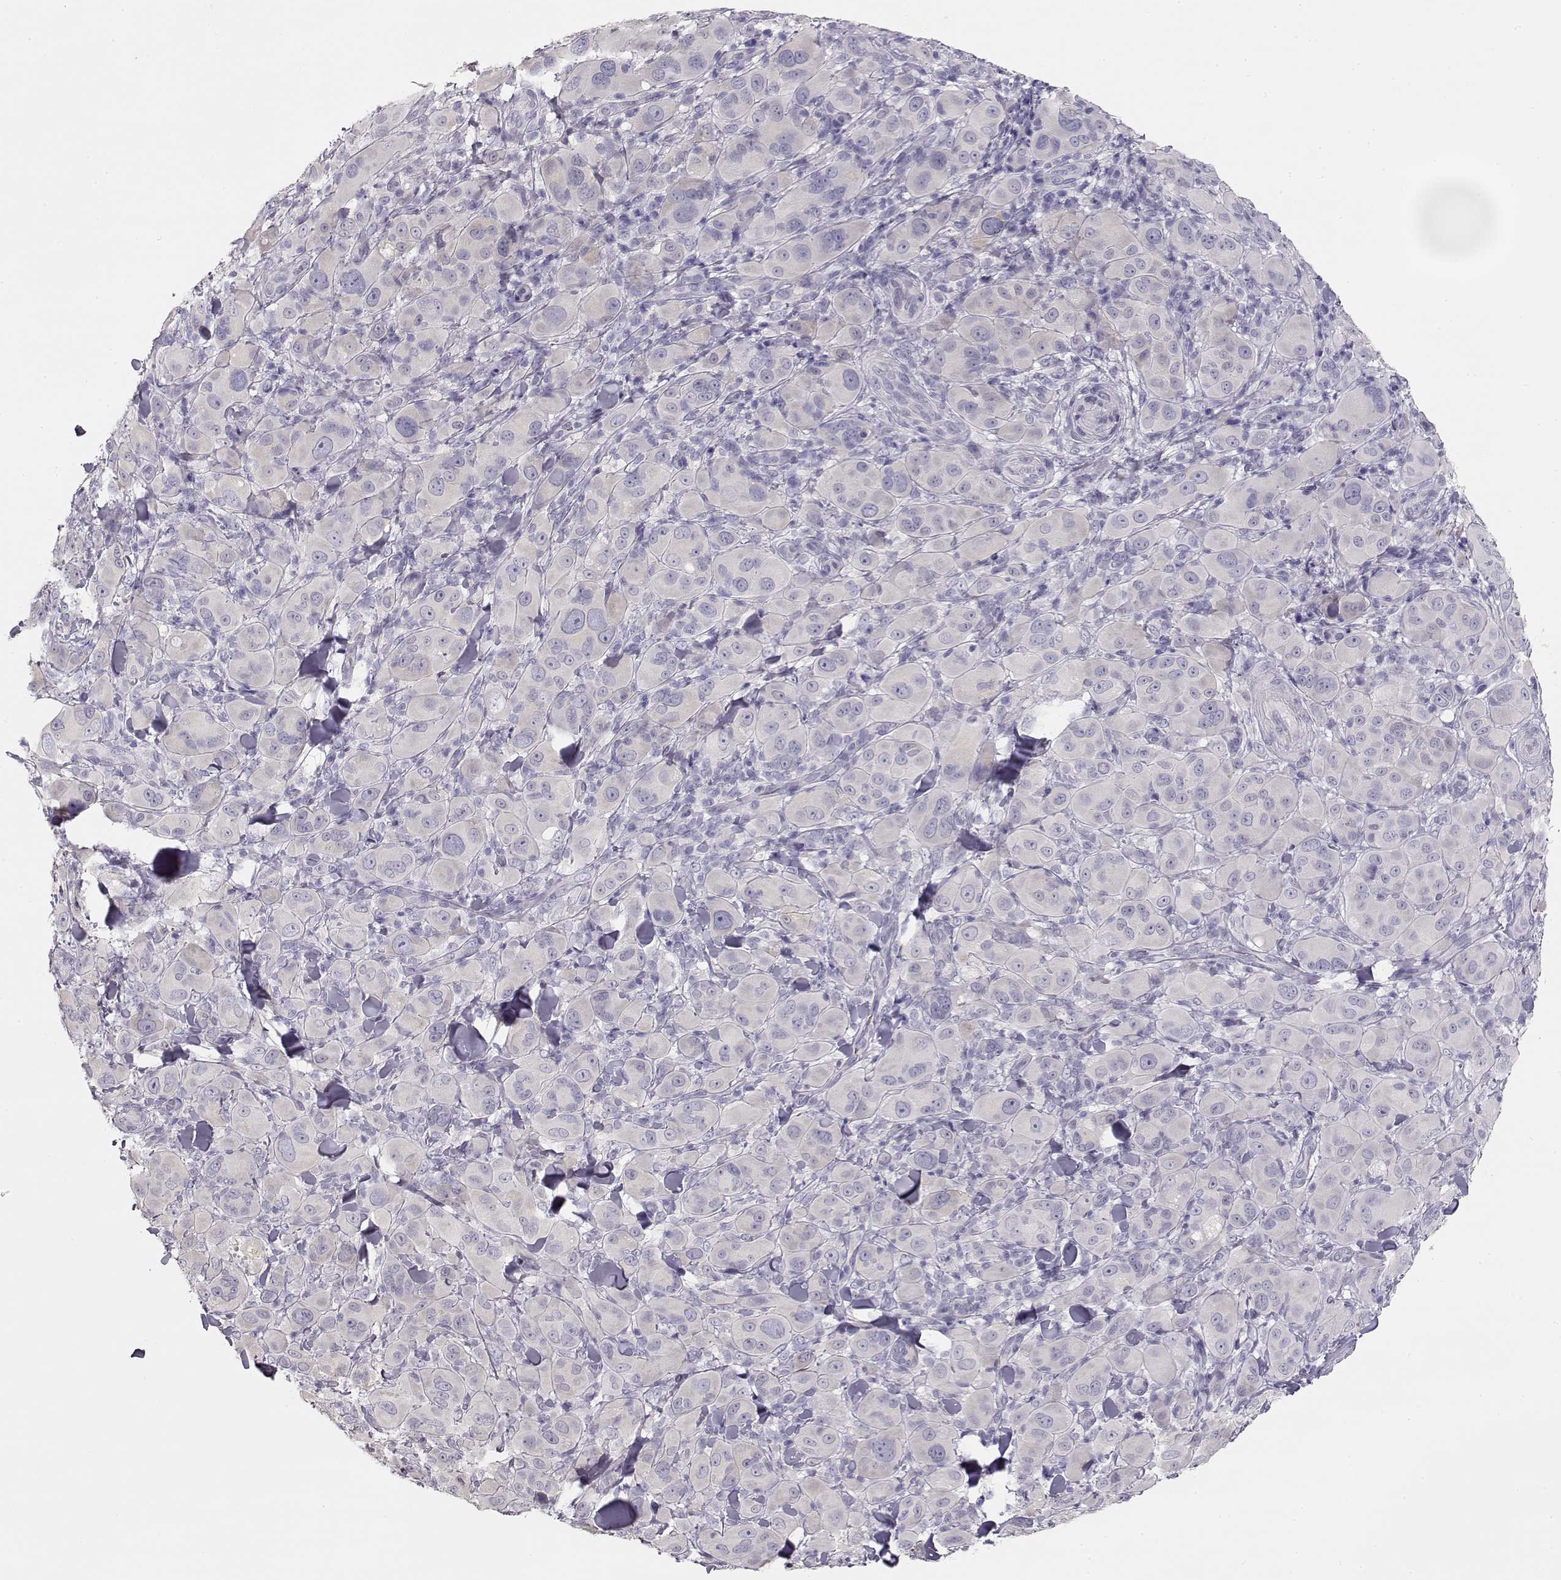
{"staining": {"intensity": "negative", "quantity": "none", "location": "none"}, "tissue": "melanoma", "cell_type": "Tumor cells", "image_type": "cancer", "snomed": [{"axis": "morphology", "description": "Malignant melanoma, NOS"}, {"axis": "topography", "description": "Skin"}], "caption": "Histopathology image shows no protein staining in tumor cells of malignant melanoma tissue.", "gene": "GLIPR1L2", "patient": {"sex": "female", "age": 87}}